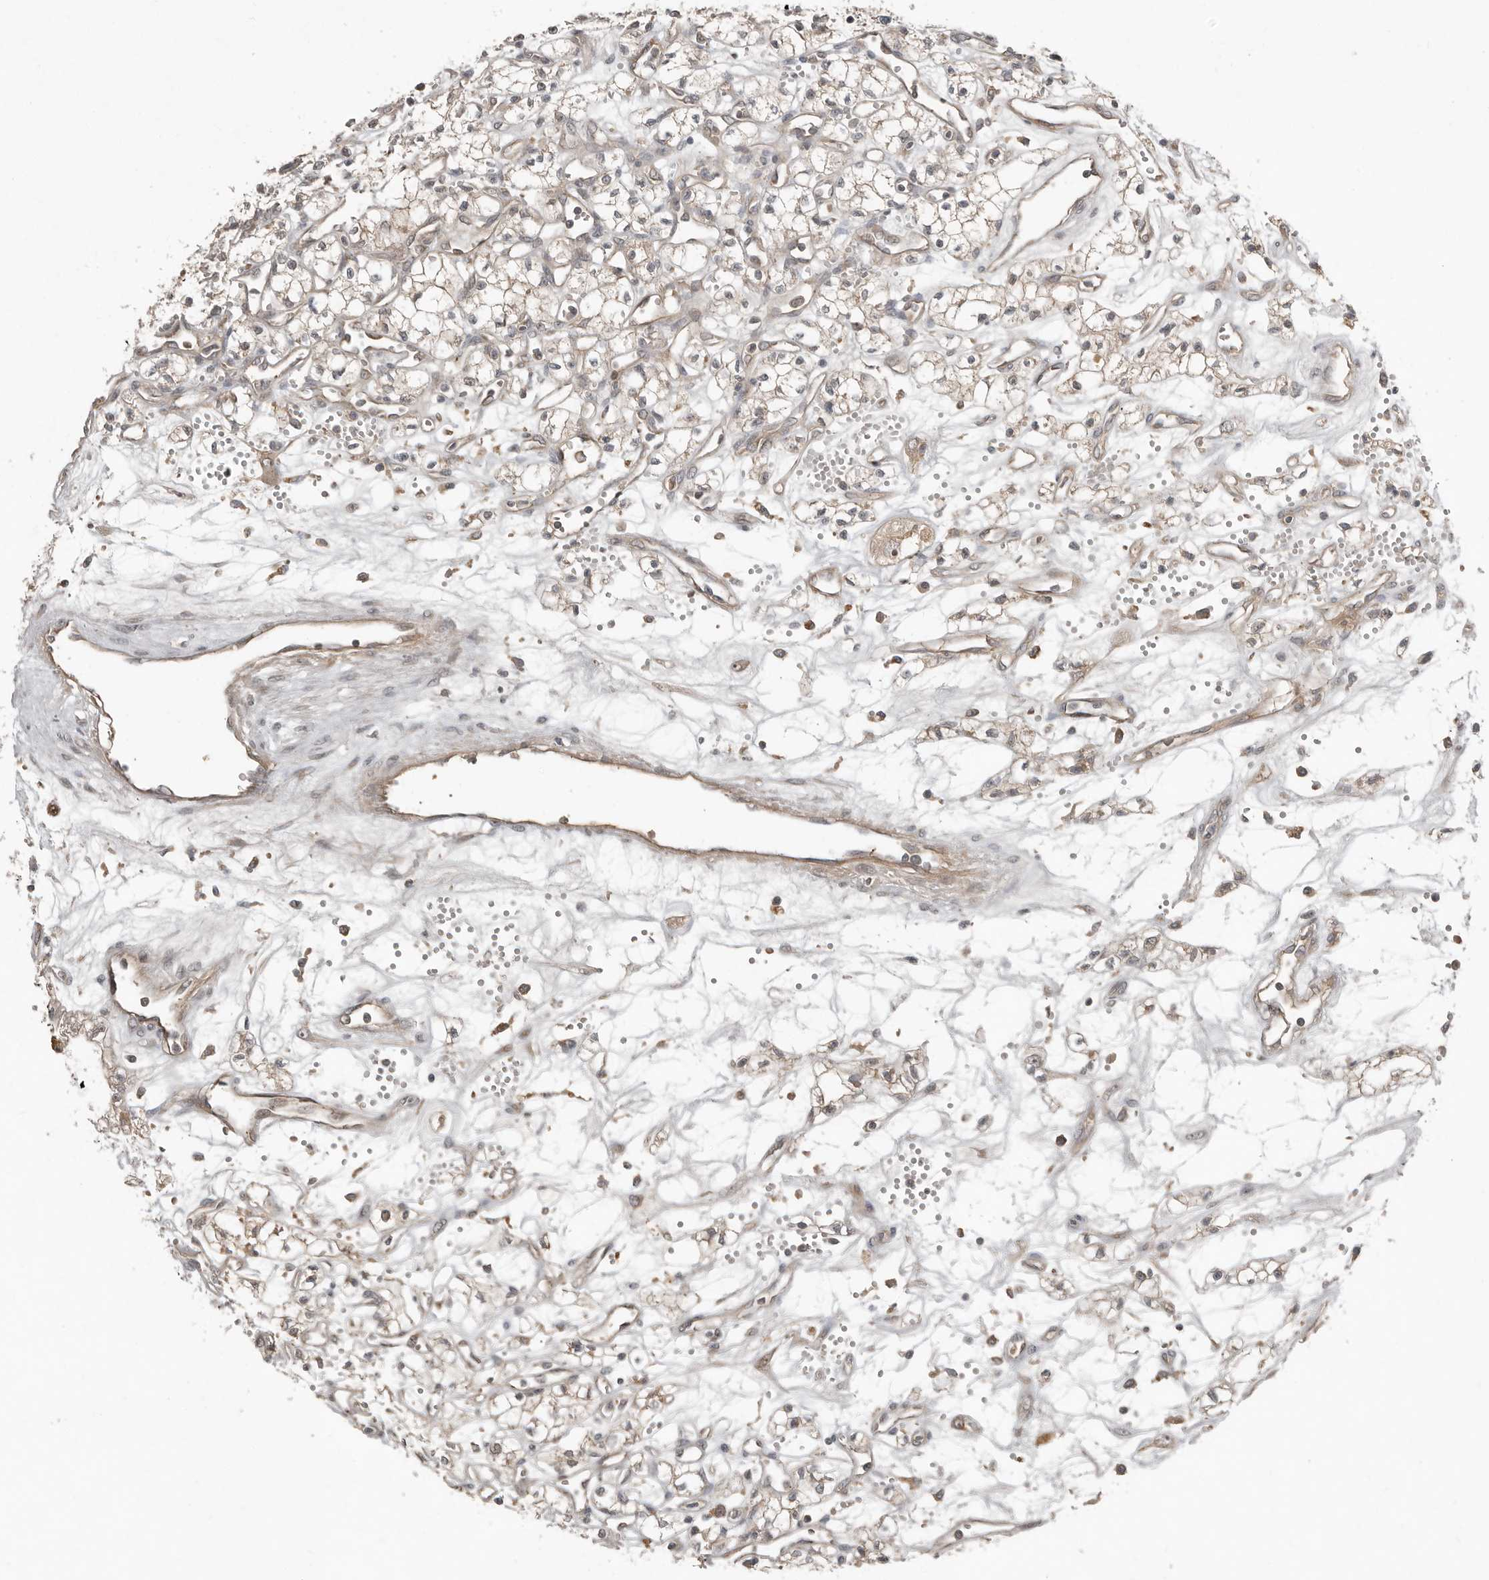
{"staining": {"intensity": "weak", "quantity": "<25%", "location": "cytoplasmic/membranous"}, "tissue": "renal cancer", "cell_type": "Tumor cells", "image_type": "cancer", "snomed": [{"axis": "morphology", "description": "Adenocarcinoma, NOS"}, {"axis": "topography", "description": "Kidney"}], "caption": "This image is of renal cancer (adenocarcinoma) stained with IHC to label a protein in brown with the nuclei are counter-stained blue. There is no expression in tumor cells. The staining was performed using DAB (3,3'-diaminobenzidine) to visualize the protein expression in brown, while the nuclei were stained in blue with hematoxylin (Magnification: 20x).", "gene": "TEAD3", "patient": {"sex": "male", "age": 59}}